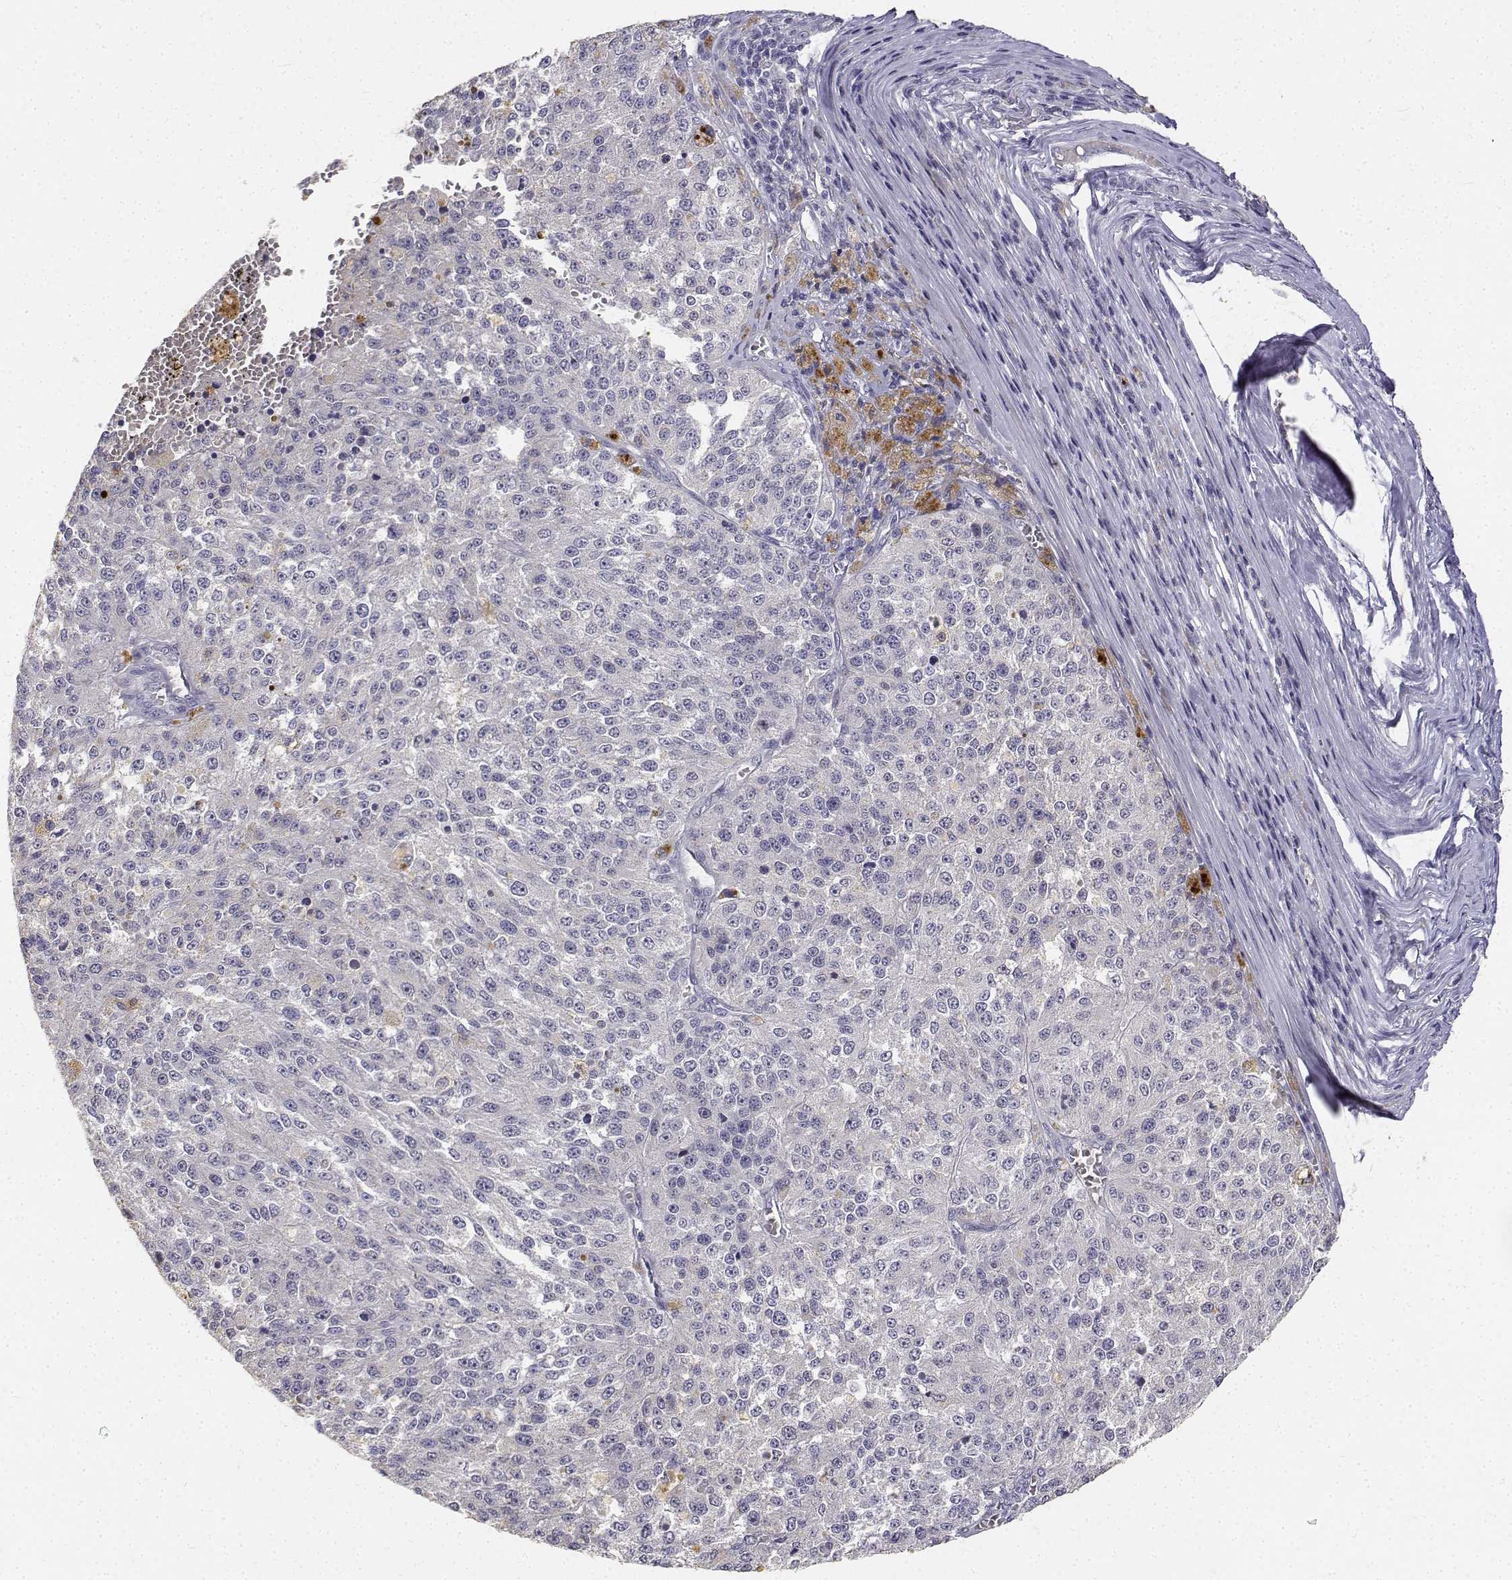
{"staining": {"intensity": "negative", "quantity": "none", "location": "none"}, "tissue": "melanoma", "cell_type": "Tumor cells", "image_type": "cancer", "snomed": [{"axis": "morphology", "description": "Malignant melanoma, Metastatic site"}, {"axis": "topography", "description": "Lymph node"}], "caption": "Micrograph shows no protein positivity in tumor cells of melanoma tissue.", "gene": "PAEP", "patient": {"sex": "female", "age": 64}}